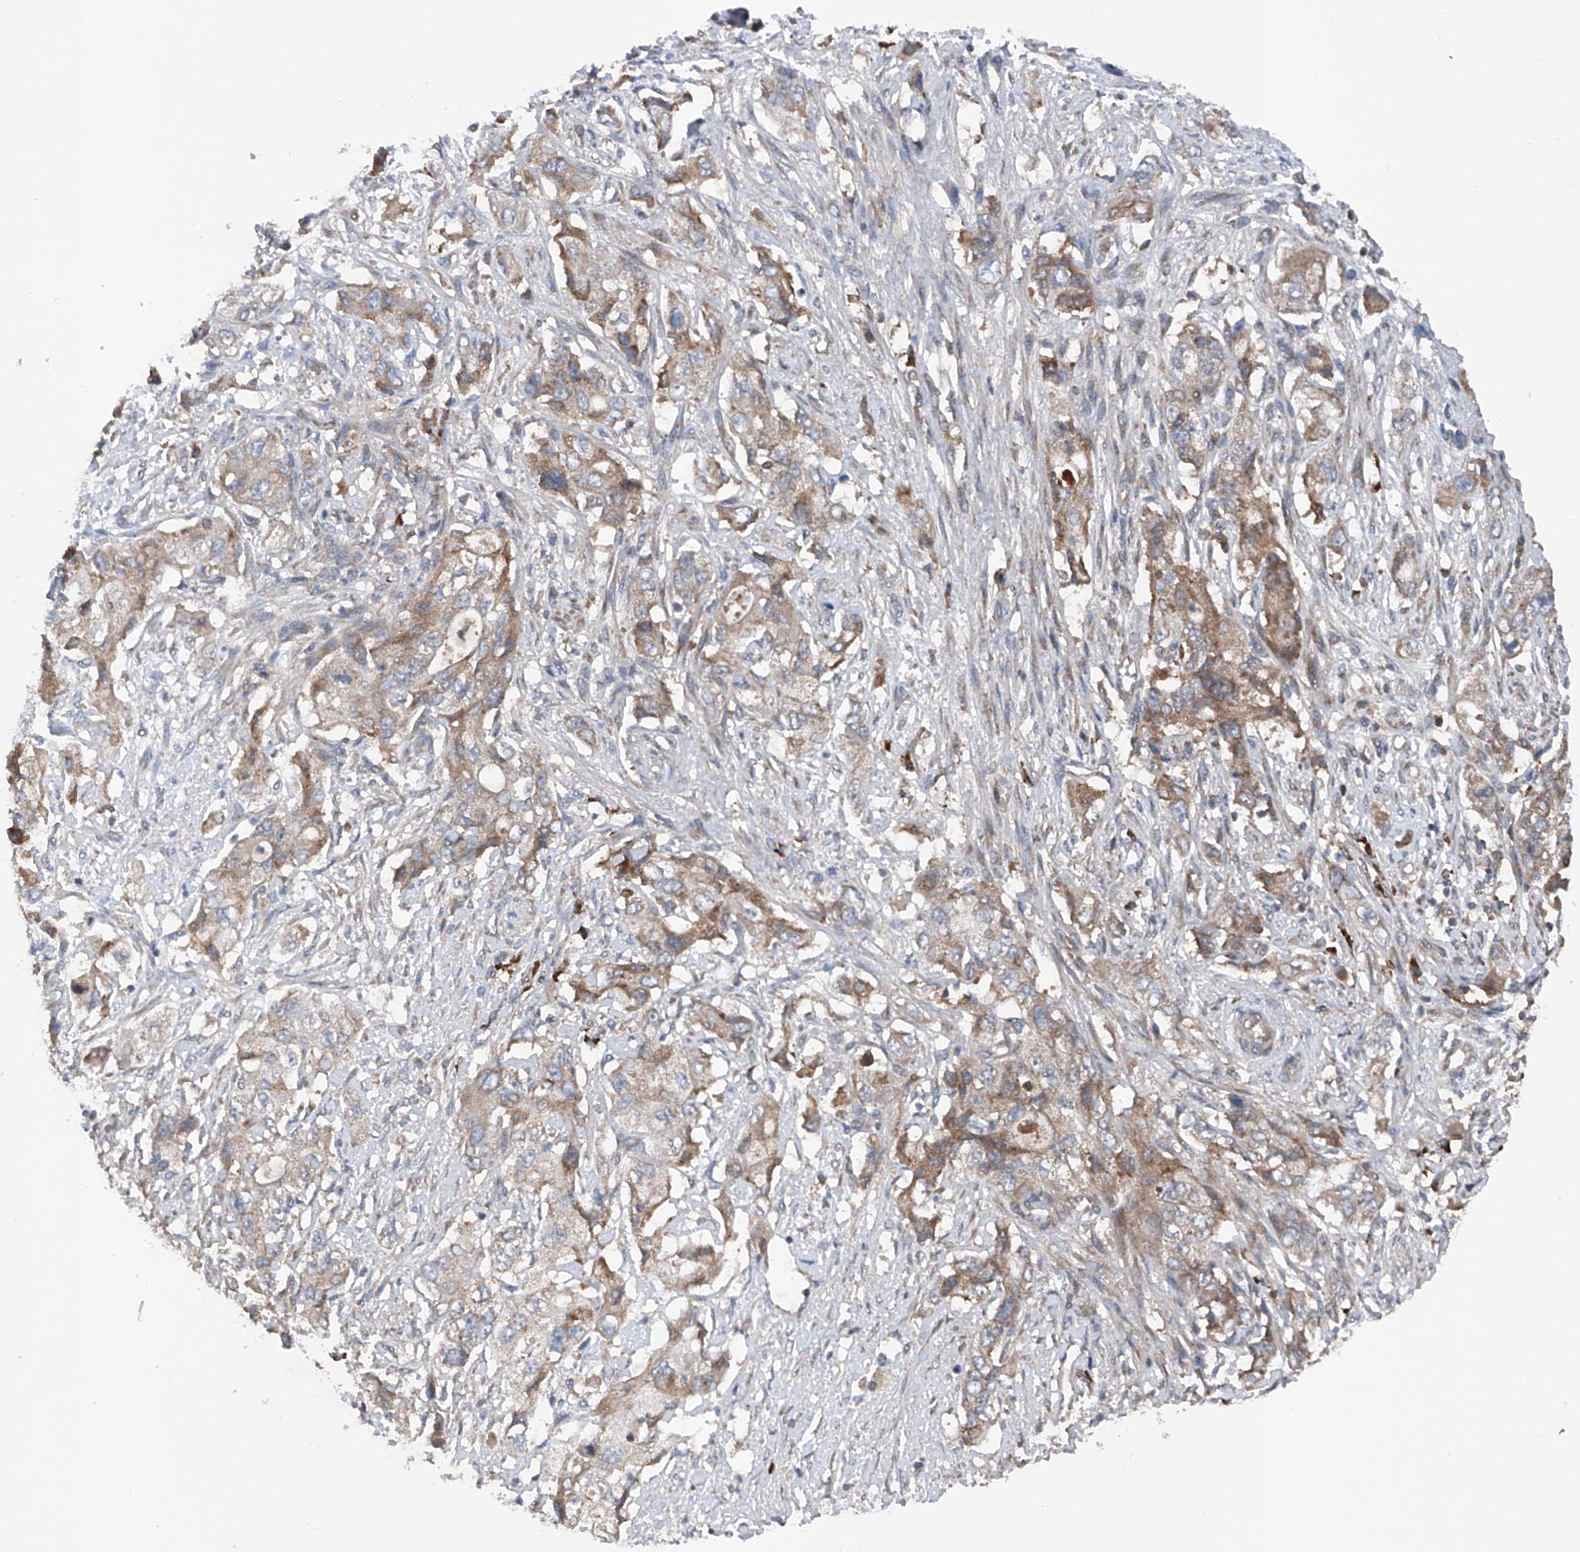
{"staining": {"intensity": "moderate", "quantity": ">75%", "location": "cytoplasmic/membranous"}, "tissue": "pancreatic cancer", "cell_type": "Tumor cells", "image_type": "cancer", "snomed": [{"axis": "morphology", "description": "Adenocarcinoma, NOS"}, {"axis": "topography", "description": "Pancreas"}], "caption": "A micrograph of human pancreatic cancer (adenocarcinoma) stained for a protein displays moderate cytoplasmic/membranous brown staining in tumor cells.", "gene": "DAD1", "patient": {"sex": "female", "age": 73}}